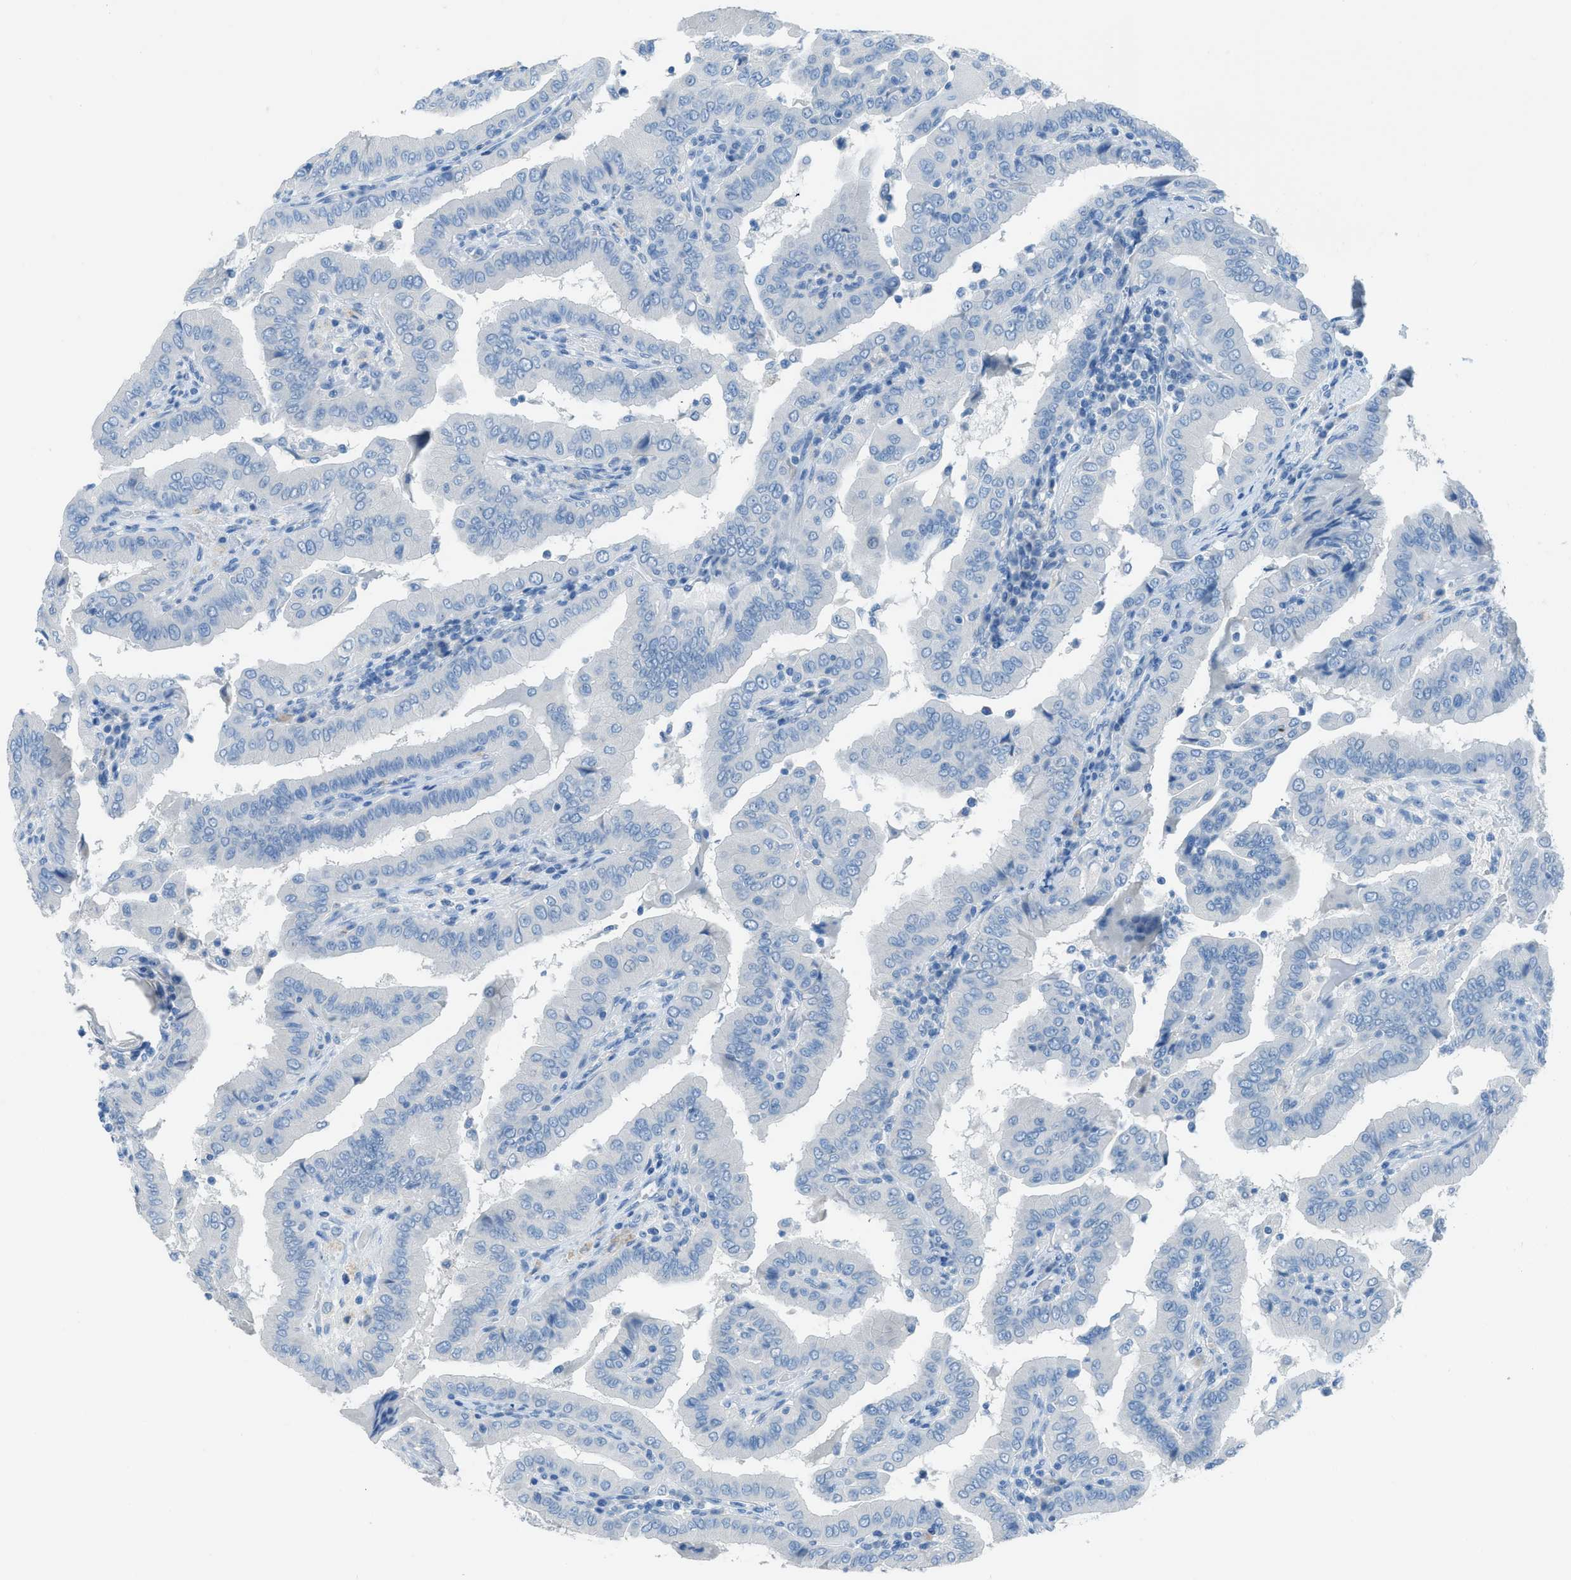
{"staining": {"intensity": "negative", "quantity": "none", "location": "none"}, "tissue": "thyroid cancer", "cell_type": "Tumor cells", "image_type": "cancer", "snomed": [{"axis": "morphology", "description": "Papillary adenocarcinoma, NOS"}, {"axis": "topography", "description": "Thyroid gland"}], "caption": "This is an immunohistochemistry (IHC) photomicrograph of human thyroid papillary adenocarcinoma. There is no staining in tumor cells.", "gene": "ACAN", "patient": {"sex": "male", "age": 33}}